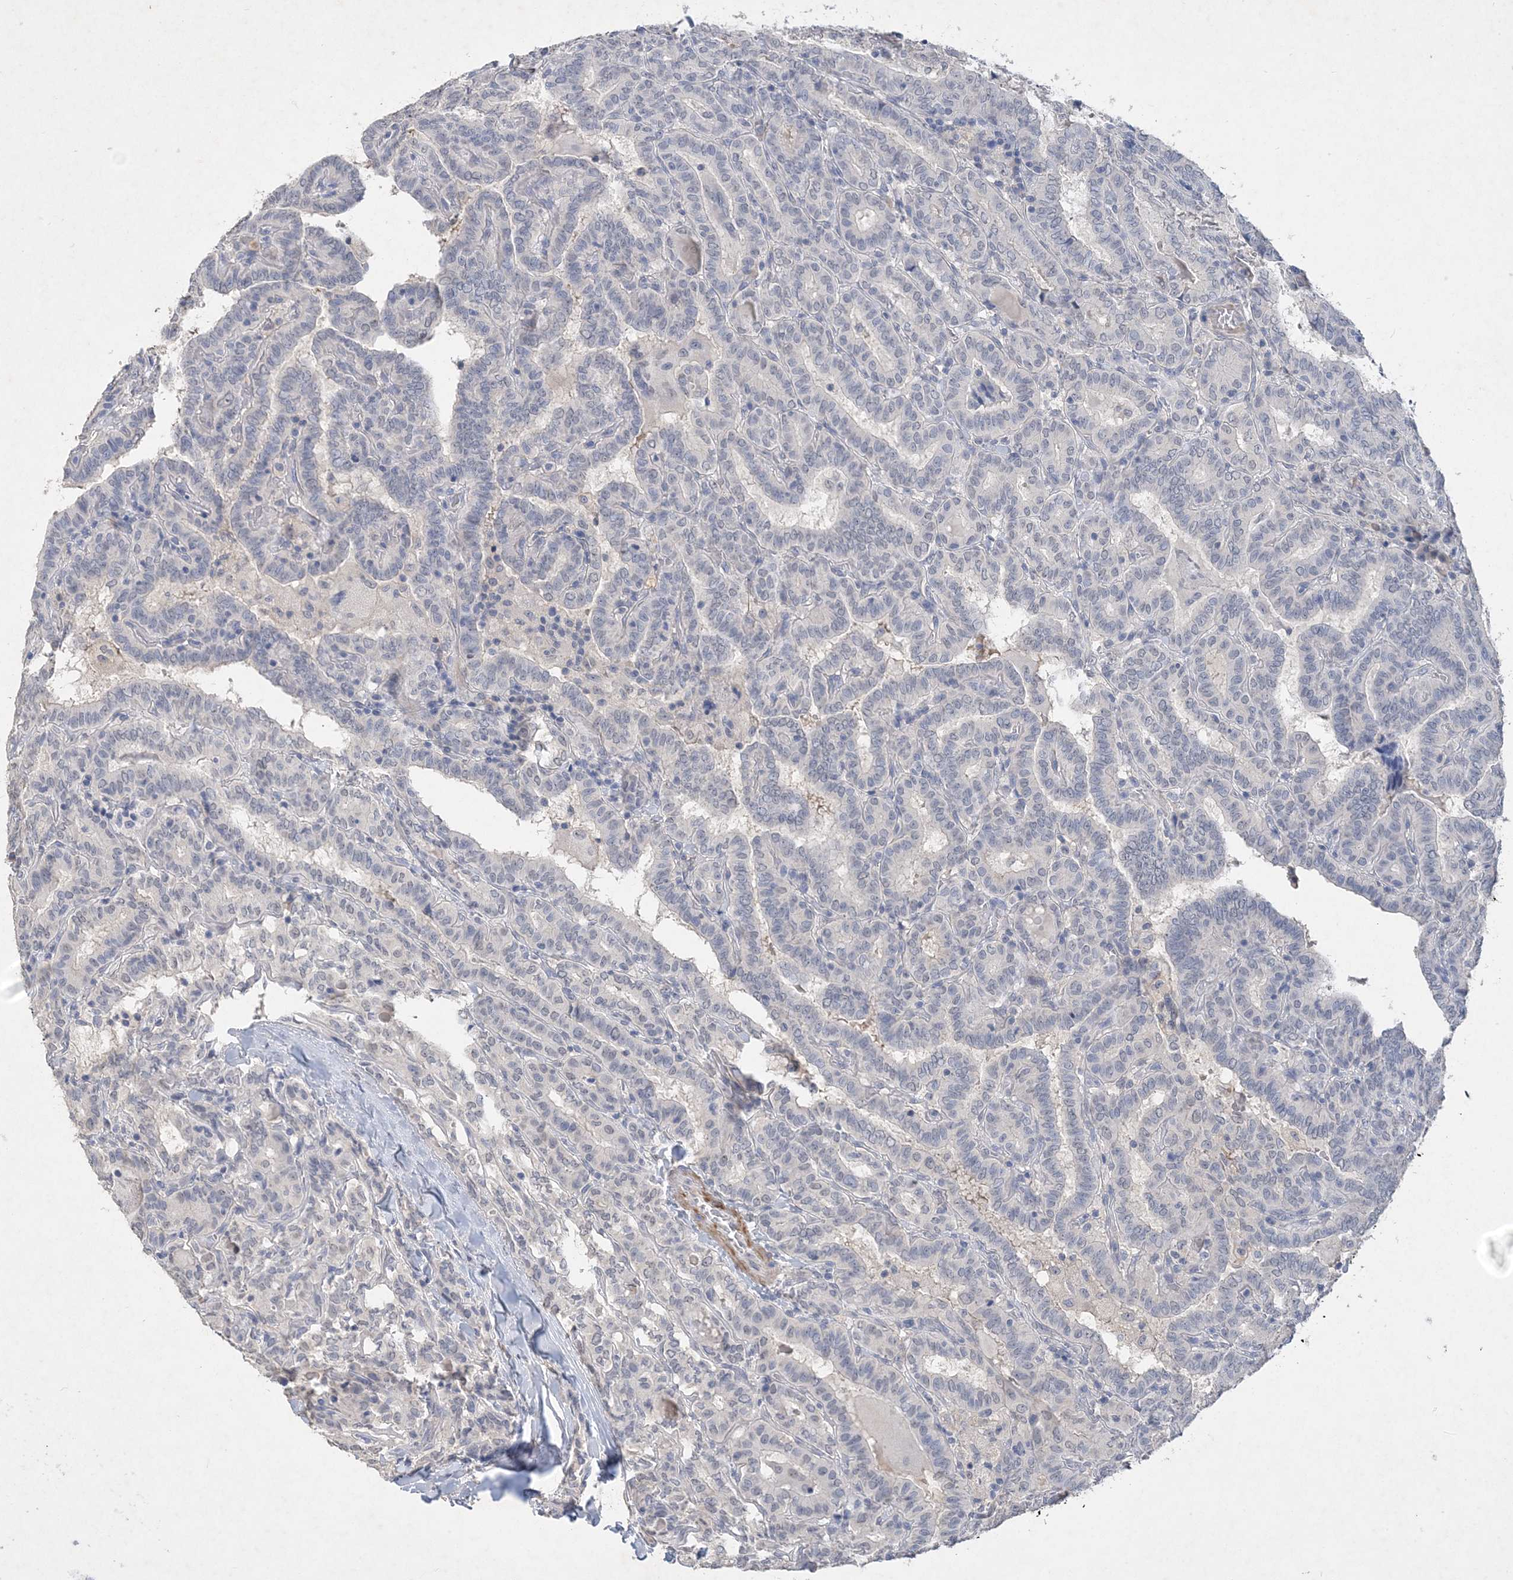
{"staining": {"intensity": "negative", "quantity": "none", "location": "none"}, "tissue": "thyroid cancer", "cell_type": "Tumor cells", "image_type": "cancer", "snomed": [{"axis": "morphology", "description": "Papillary adenocarcinoma, NOS"}, {"axis": "topography", "description": "Thyroid gland"}], "caption": "A micrograph of human thyroid cancer is negative for staining in tumor cells.", "gene": "C11orf58", "patient": {"sex": "female", "age": 72}}